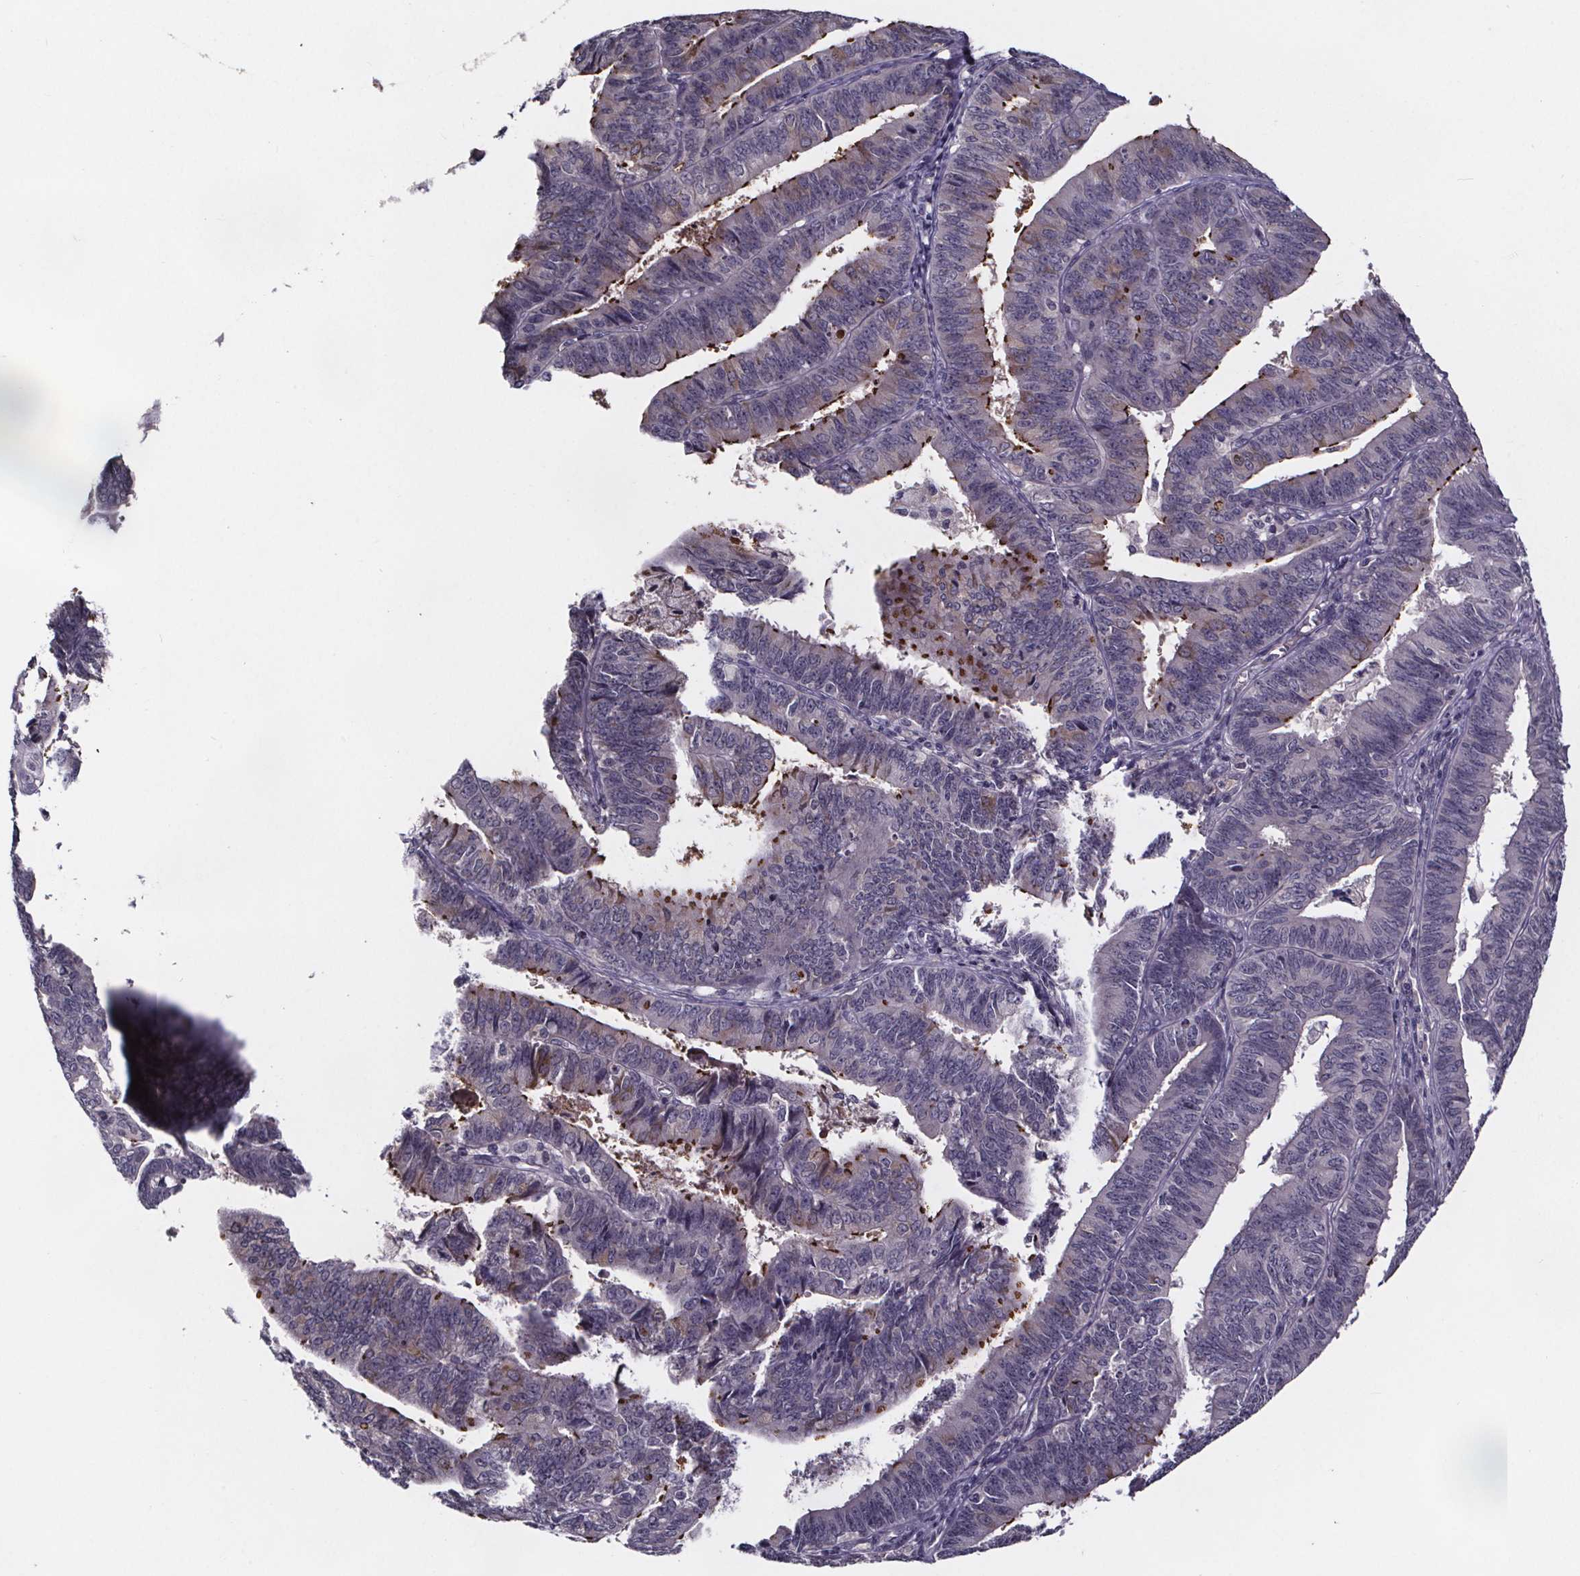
{"staining": {"intensity": "strong", "quantity": "<25%", "location": "cytoplasmic/membranous"}, "tissue": "endometrial cancer", "cell_type": "Tumor cells", "image_type": "cancer", "snomed": [{"axis": "morphology", "description": "Adenocarcinoma, NOS"}, {"axis": "topography", "description": "Endometrium"}], "caption": "Human endometrial cancer stained for a protein (brown) exhibits strong cytoplasmic/membranous positive staining in about <25% of tumor cells.", "gene": "NPHP4", "patient": {"sex": "female", "age": 73}}